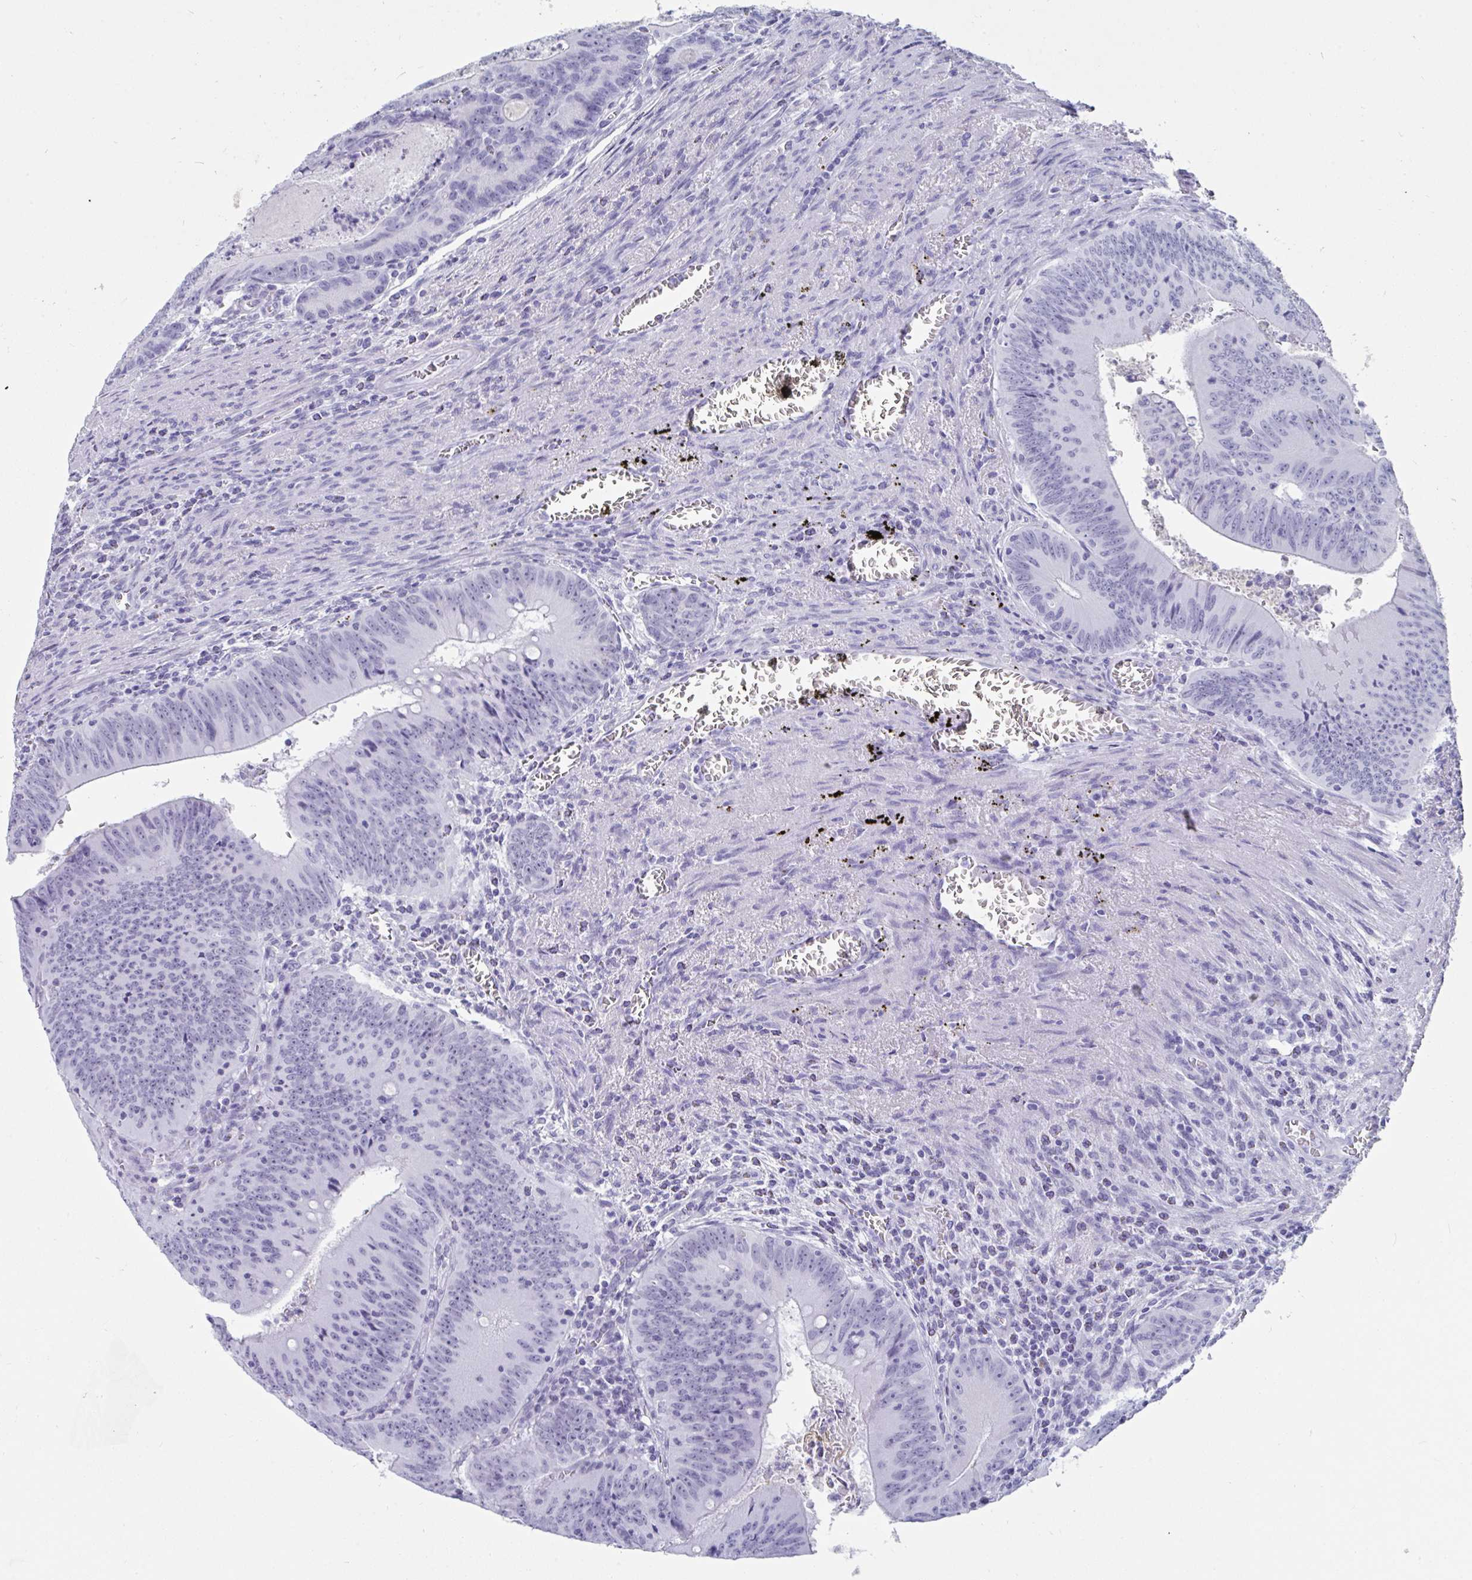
{"staining": {"intensity": "negative", "quantity": "none", "location": "none"}, "tissue": "colorectal cancer", "cell_type": "Tumor cells", "image_type": "cancer", "snomed": [{"axis": "morphology", "description": "Adenocarcinoma, NOS"}, {"axis": "topography", "description": "Rectum"}], "caption": "This is a photomicrograph of immunohistochemistry (IHC) staining of colorectal adenocarcinoma, which shows no expression in tumor cells. Nuclei are stained in blue.", "gene": "GKN2", "patient": {"sex": "female", "age": 72}}